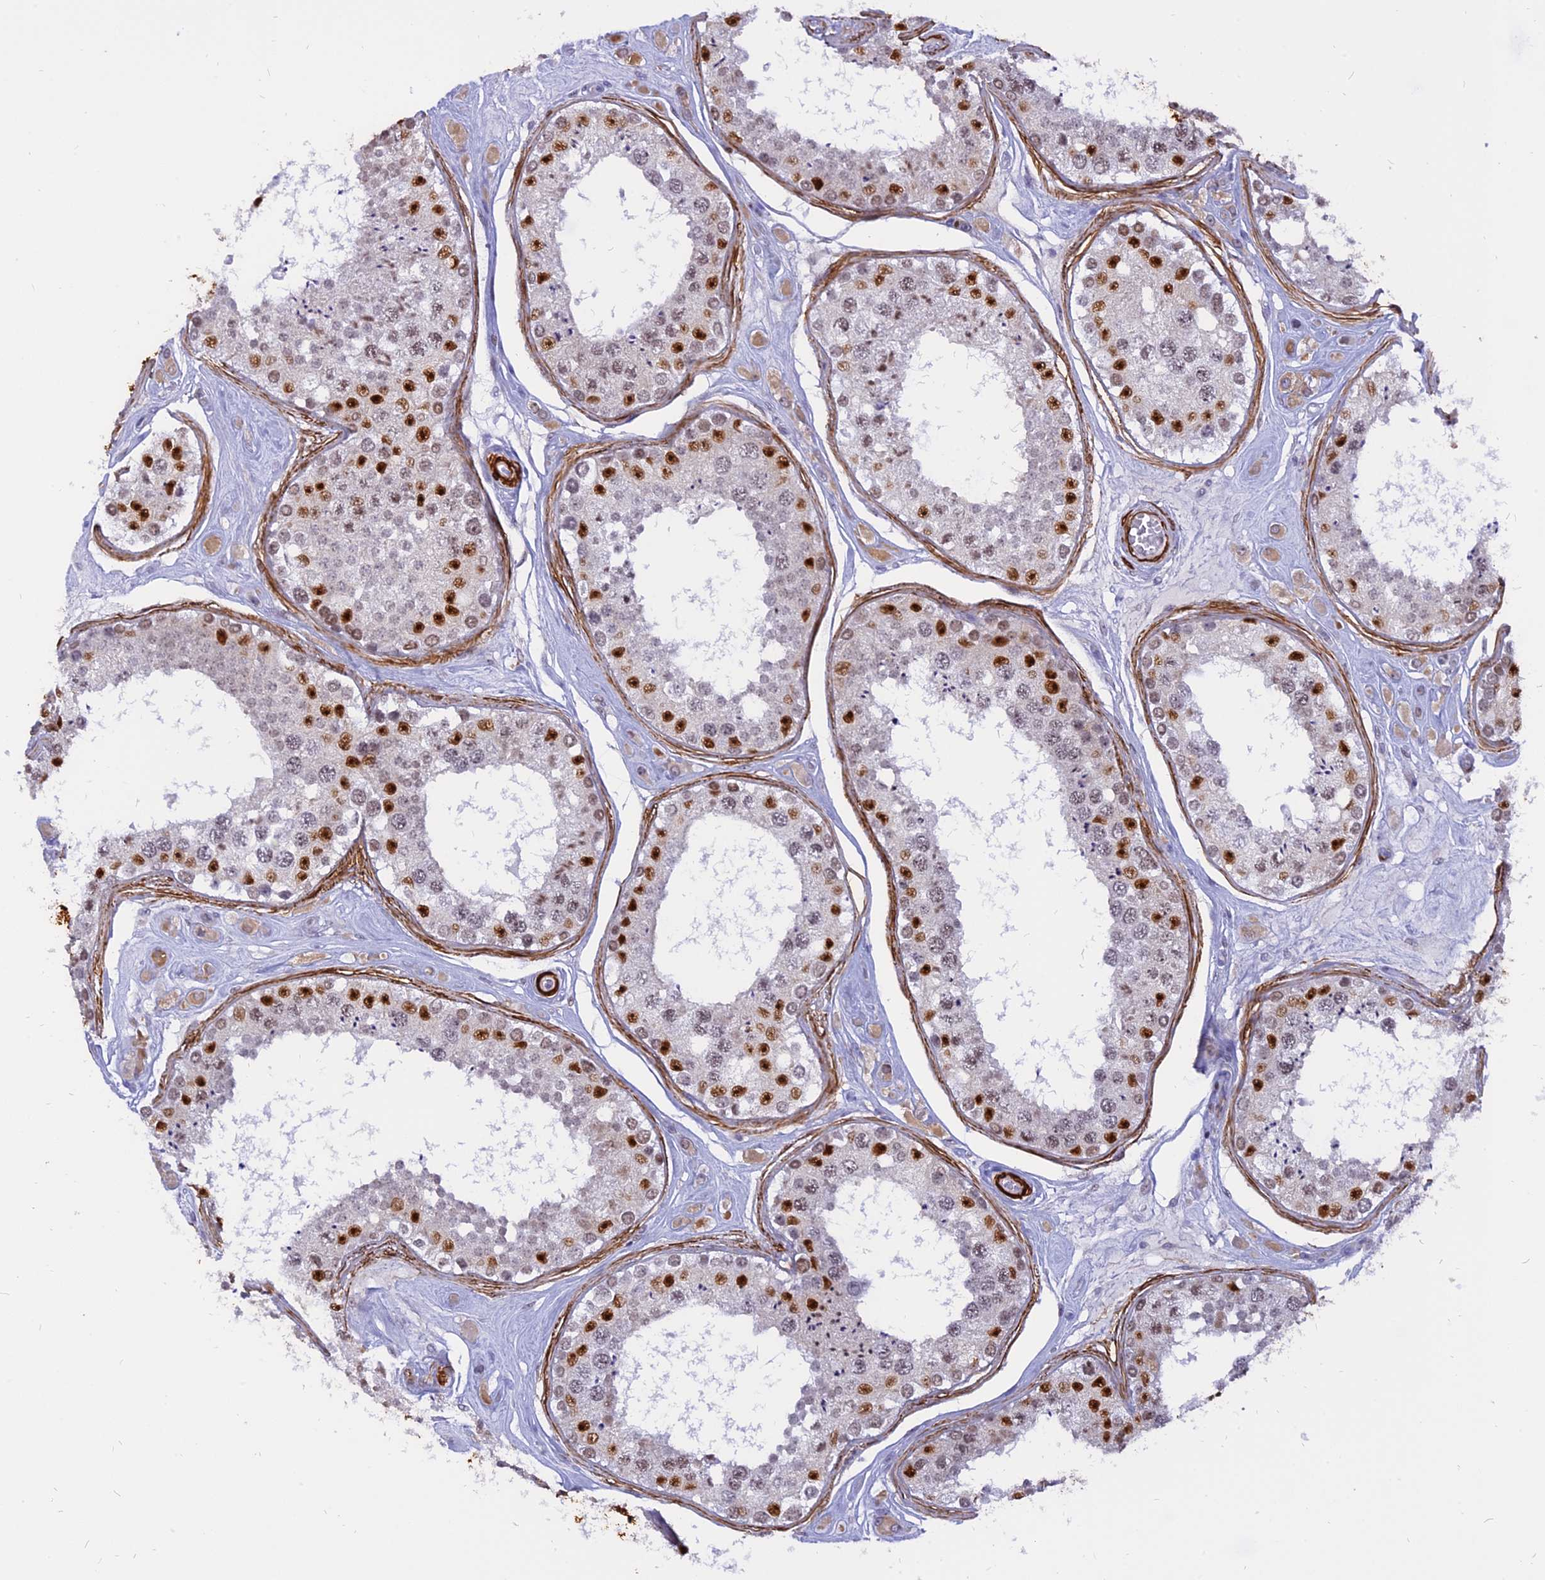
{"staining": {"intensity": "strong", "quantity": "<25%", "location": "nuclear"}, "tissue": "testis", "cell_type": "Cells in seminiferous ducts", "image_type": "normal", "snomed": [{"axis": "morphology", "description": "Normal tissue, NOS"}, {"axis": "topography", "description": "Testis"}], "caption": "DAB immunohistochemical staining of normal testis reveals strong nuclear protein positivity in approximately <25% of cells in seminiferous ducts. Nuclei are stained in blue.", "gene": "CENPV", "patient": {"sex": "male", "age": 25}}